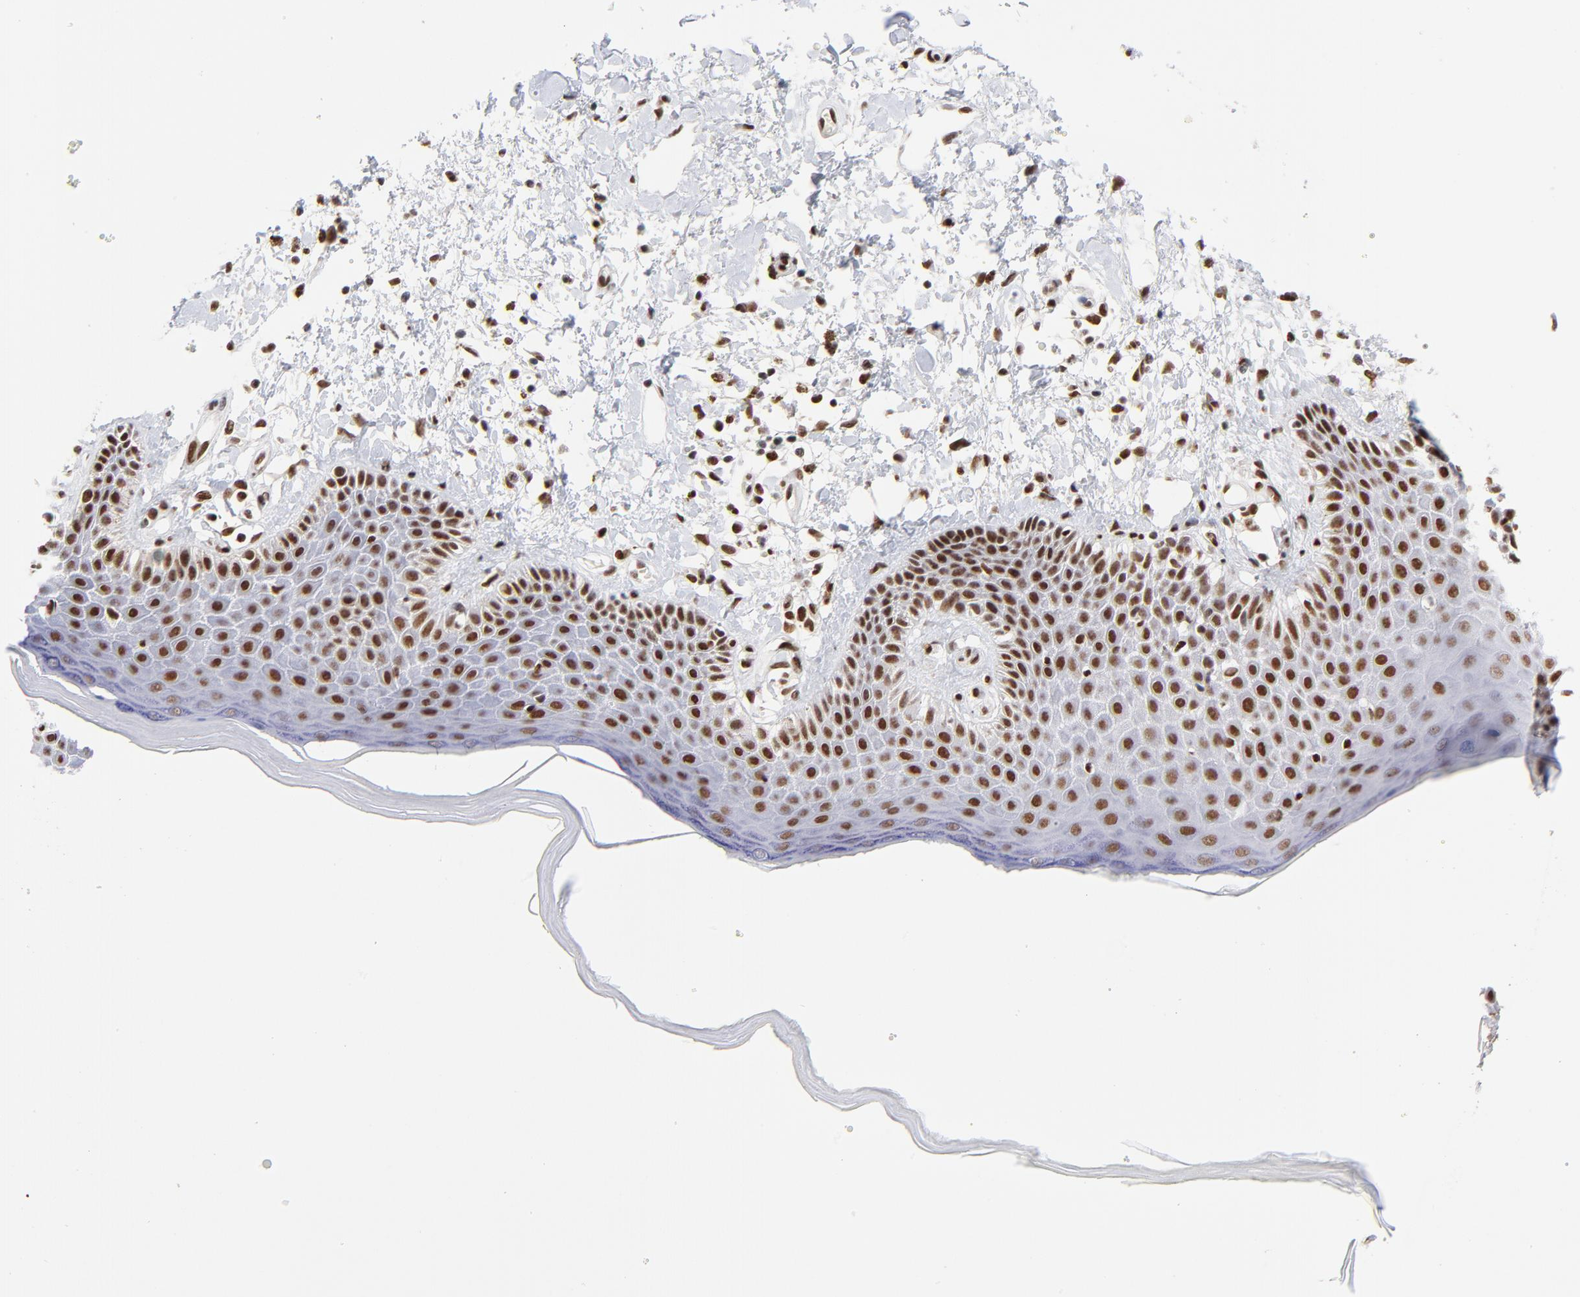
{"staining": {"intensity": "strong", "quantity": ">75%", "location": "nuclear"}, "tissue": "skin", "cell_type": "Epidermal cells", "image_type": "normal", "snomed": [{"axis": "morphology", "description": "Normal tissue, NOS"}, {"axis": "topography", "description": "Anal"}], "caption": "Protein staining shows strong nuclear expression in about >75% of epidermal cells in unremarkable skin. The staining was performed using DAB (3,3'-diaminobenzidine), with brown indicating positive protein expression. Nuclei are stained blue with hematoxylin.", "gene": "ZMYM3", "patient": {"sex": "female", "age": 78}}